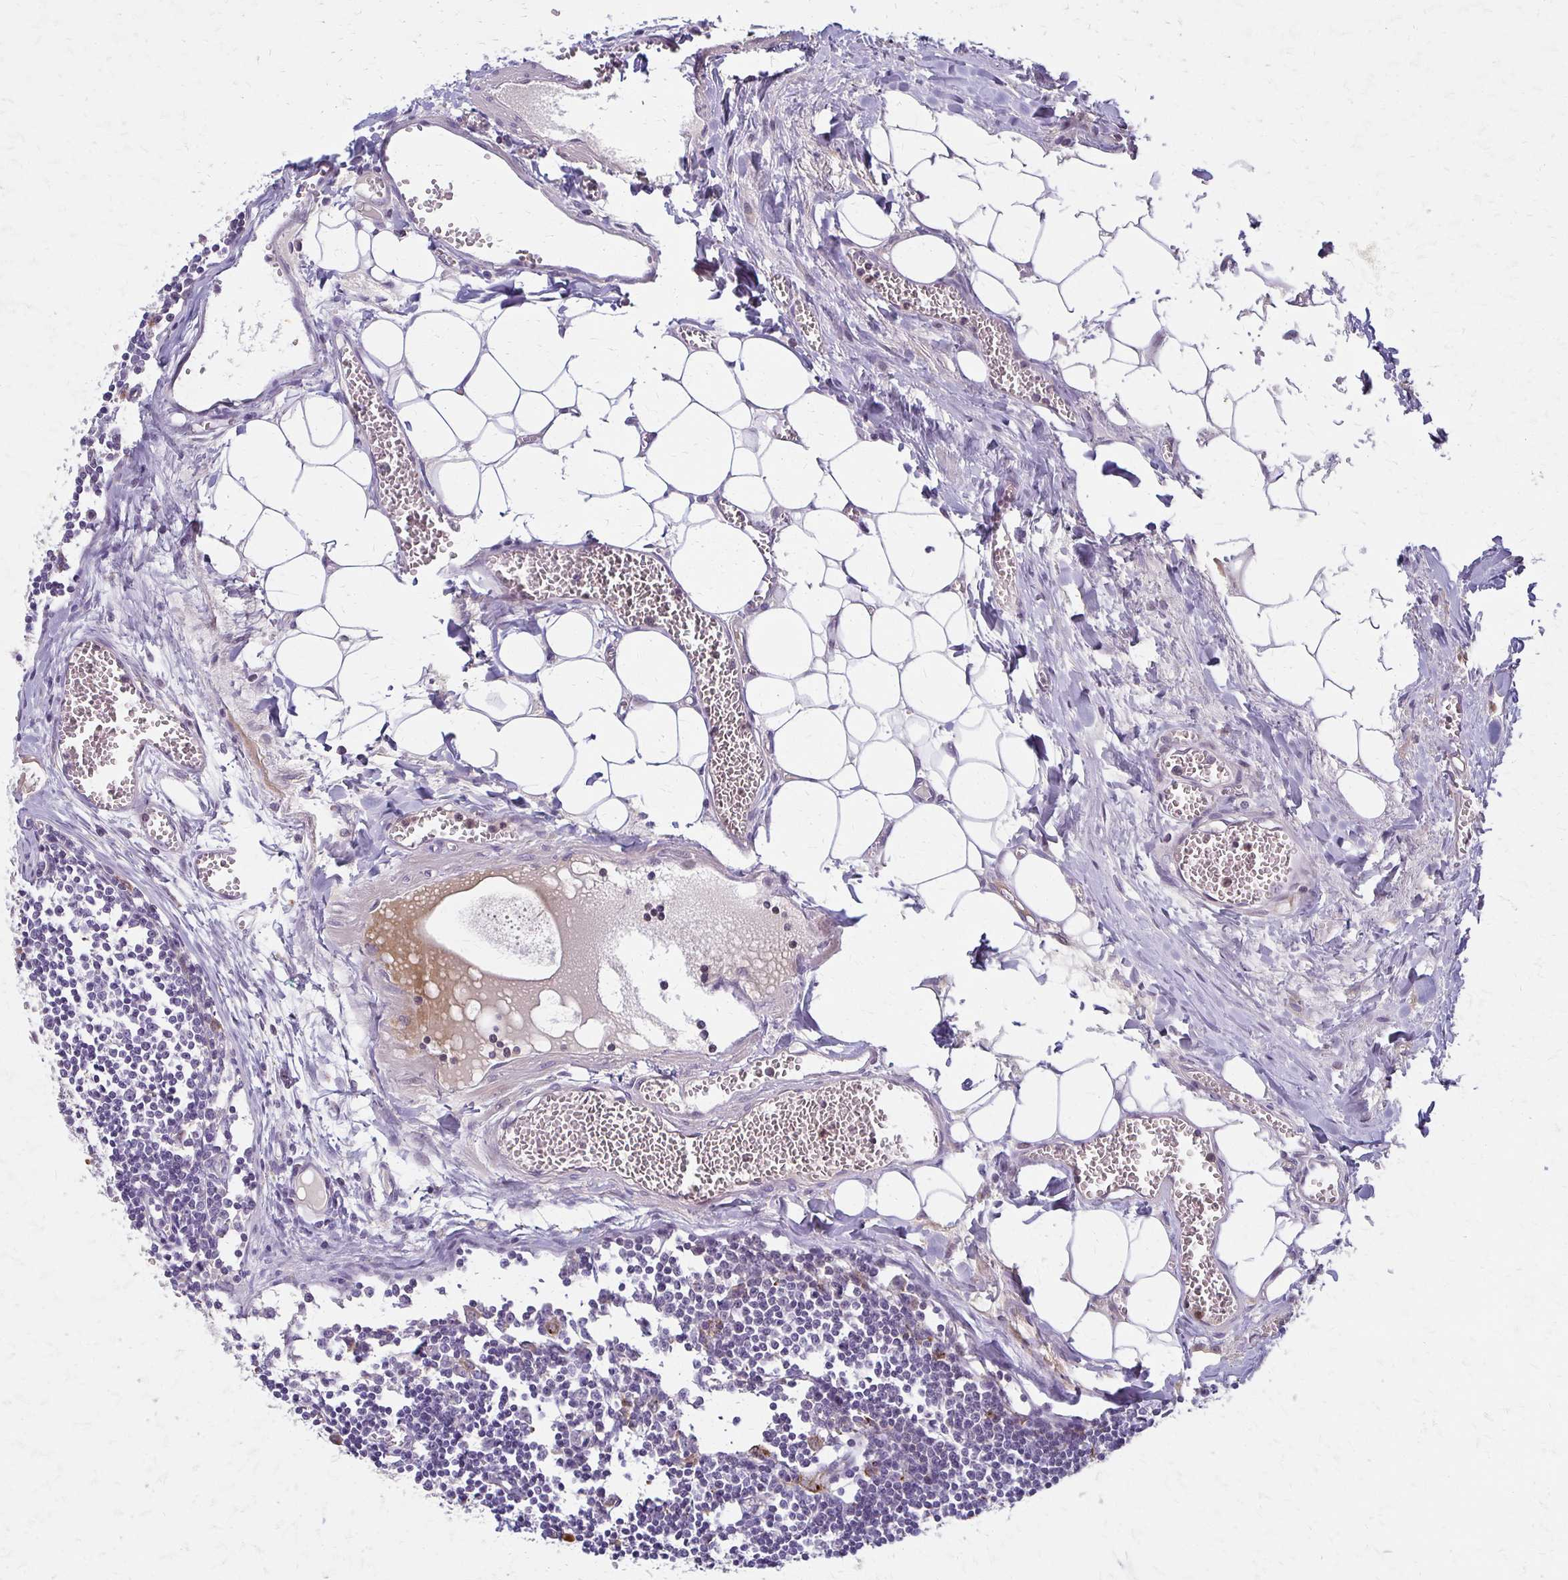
{"staining": {"intensity": "negative", "quantity": "none", "location": "none"}, "tissue": "lymph node", "cell_type": "Germinal center cells", "image_type": "normal", "snomed": [{"axis": "morphology", "description": "Normal tissue, NOS"}, {"axis": "topography", "description": "Lymph node"}], "caption": "High magnification brightfield microscopy of unremarkable lymph node stained with DAB (brown) and counterstained with hematoxylin (blue): germinal center cells show no significant positivity.", "gene": "BBS12", "patient": {"sex": "female", "age": 11}}